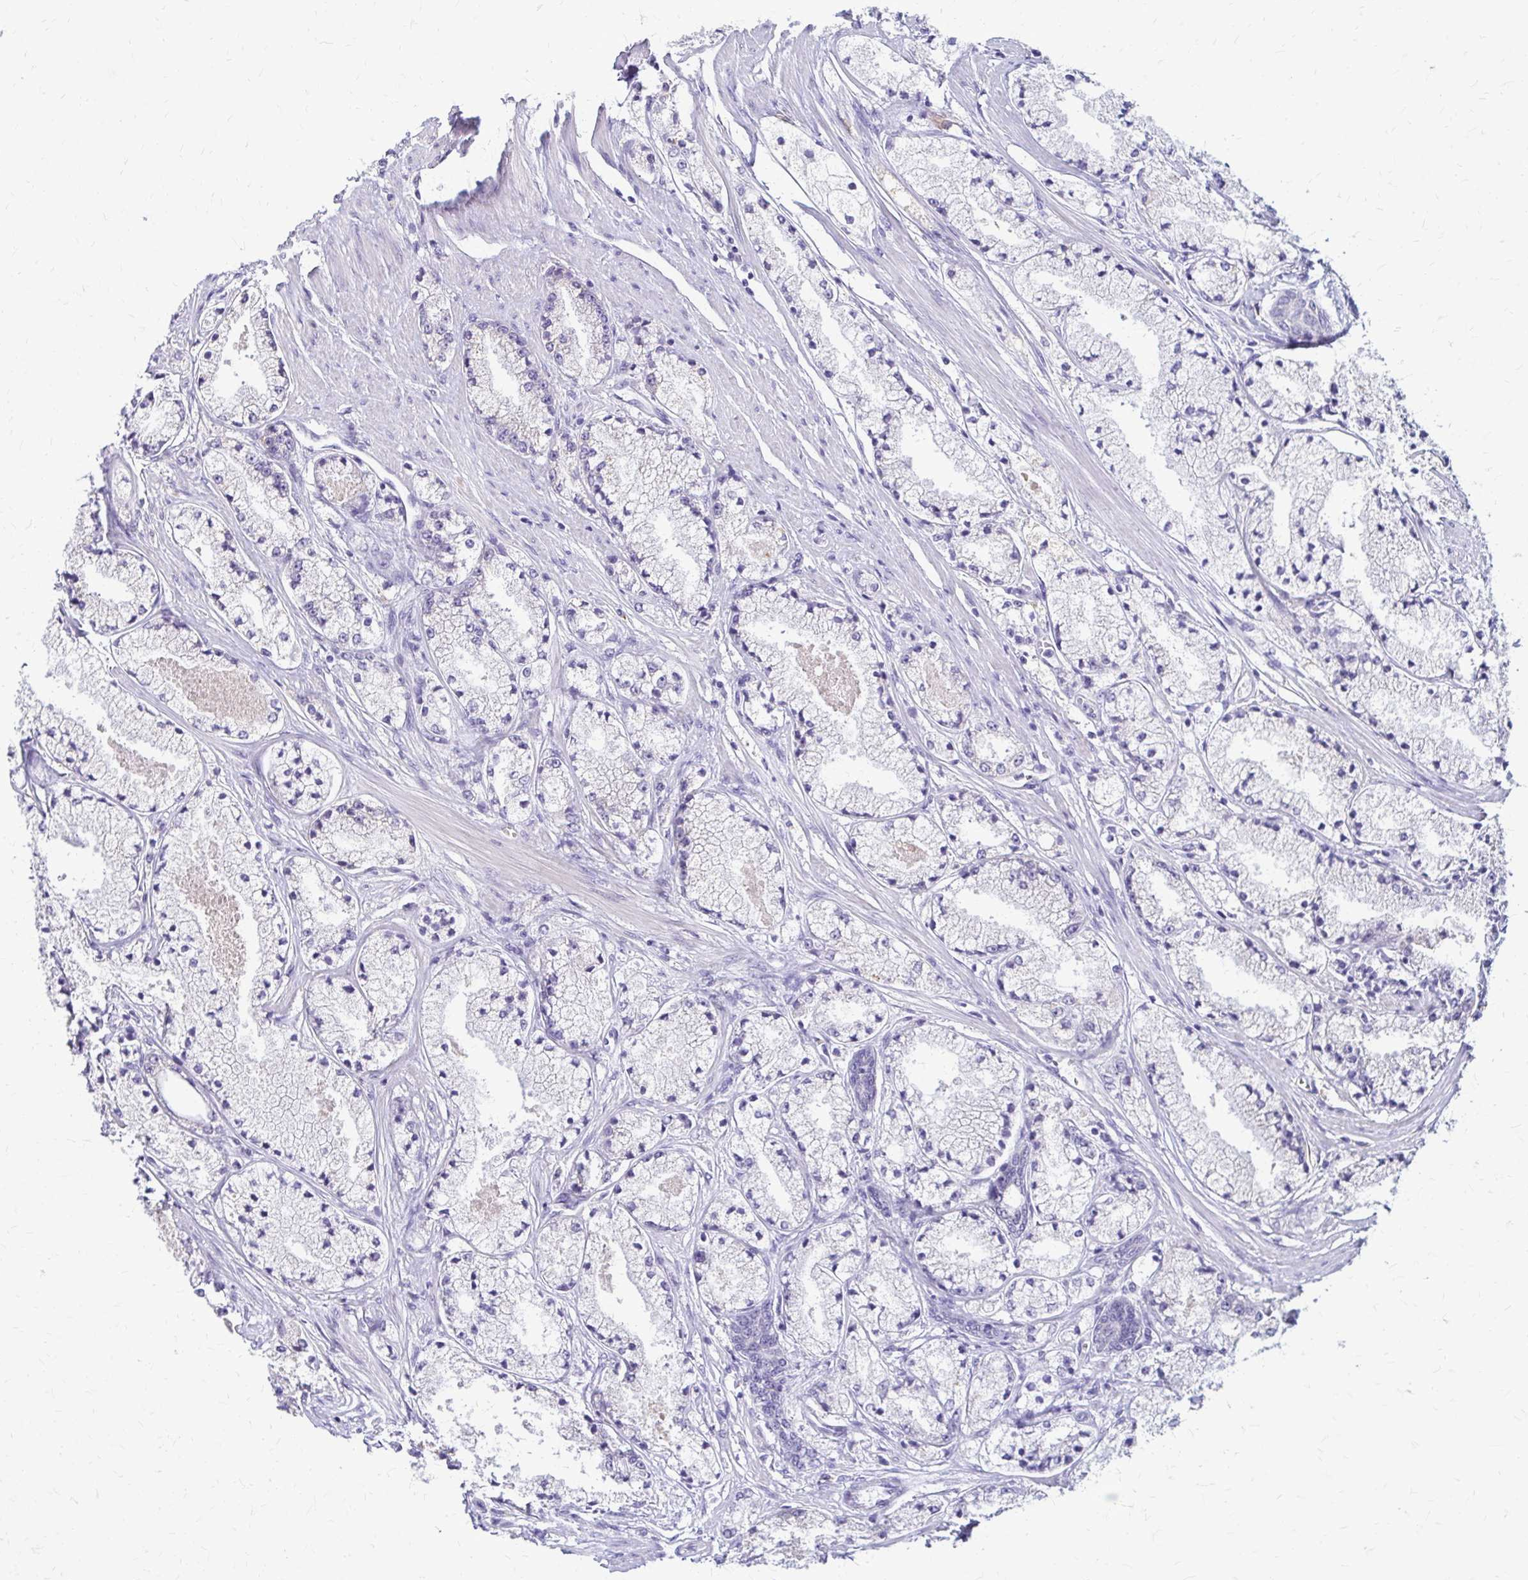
{"staining": {"intensity": "negative", "quantity": "none", "location": "none"}, "tissue": "prostate cancer", "cell_type": "Tumor cells", "image_type": "cancer", "snomed": [{"axis": "morphology", "description": "Adenocarcinoma, High grade"}, {"axis": "topography", "description": "Prostate"}], "caption": "A high-resolution photomicrograph shows immunohistochemistry (IHC) staining of prostate cancer (high-grade adenocarcinoma), which exhibits no significant positivity in tumor cells.", "gene": "SAMD13", "patient": {"sex": "male", "age": 63}}